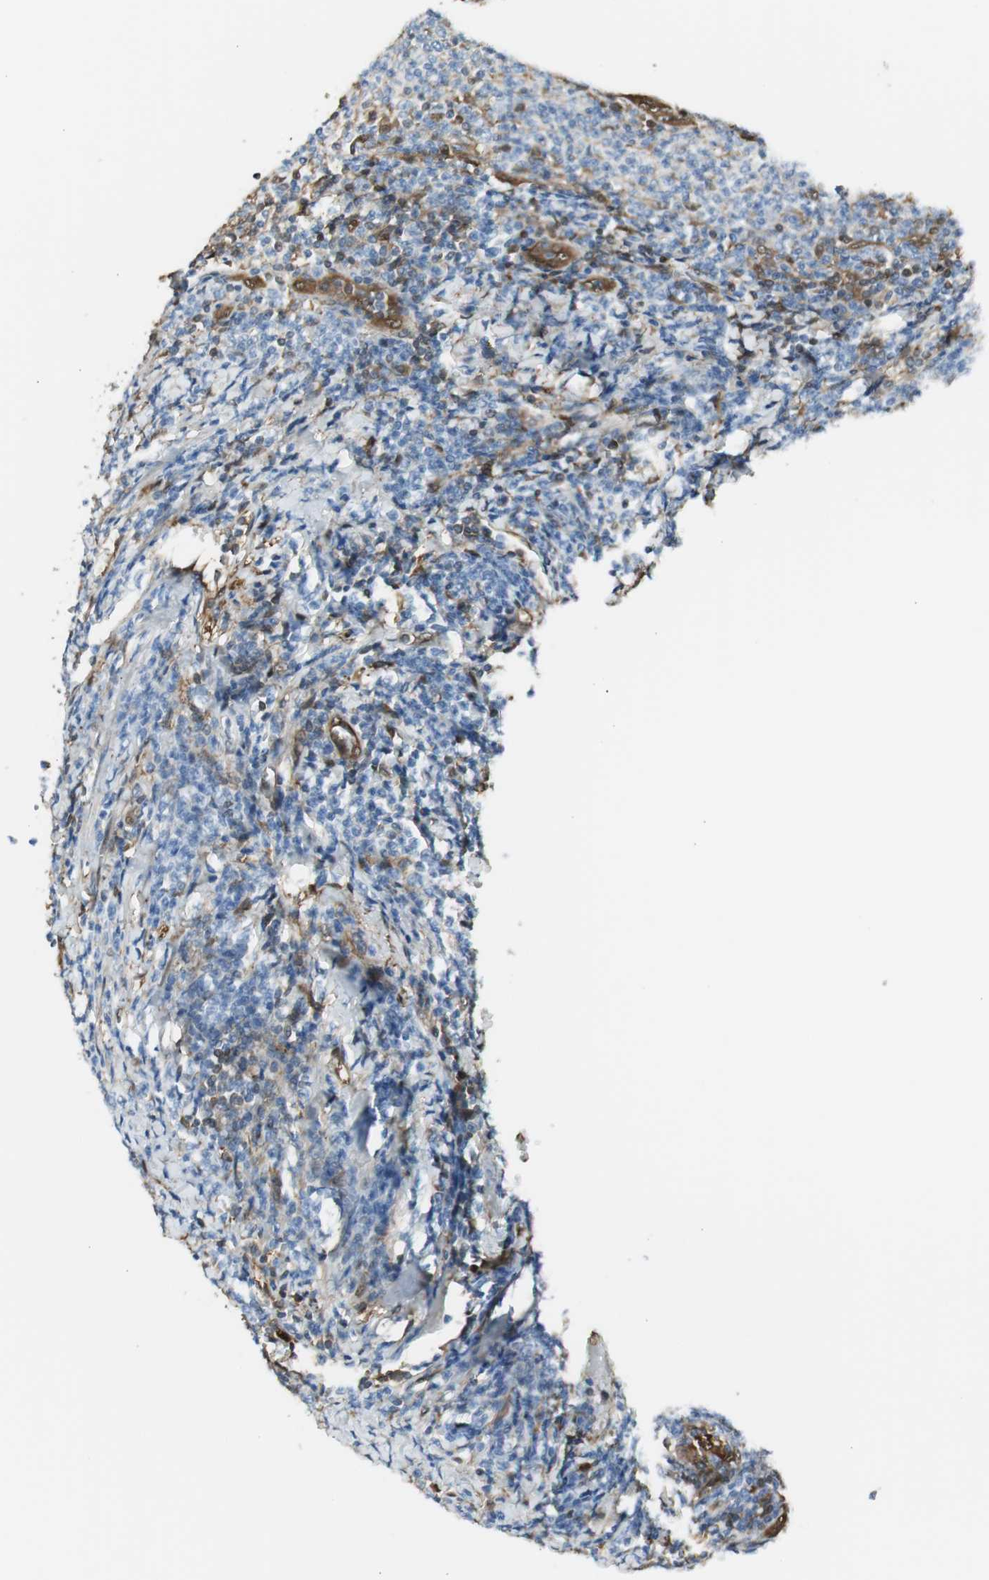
{"staining": {"intensity": "moderate", "quantity": "<25%", "location": "cytoplasmic/membranous"}, "tissue": "lymphoma", "cell_type": "Tumor cells", "image_type": "cancer", "snomed": [{"axis": "morphology", "description": "Malignant lymphoma, non-Hodgkin's type, Low grade"}, {"axis": "topography", "description": "Lymph node"}], "caption": "Low-grade malignant lymphoma, non-Hodgkin's type was stained to show a protein in brown. There is low levels of moderate cytoplasmic/membranous expression in approximately <25% of tumor cells.", "gene": "SERPINB6", "patient": {"sex": "male", "age": 66}}